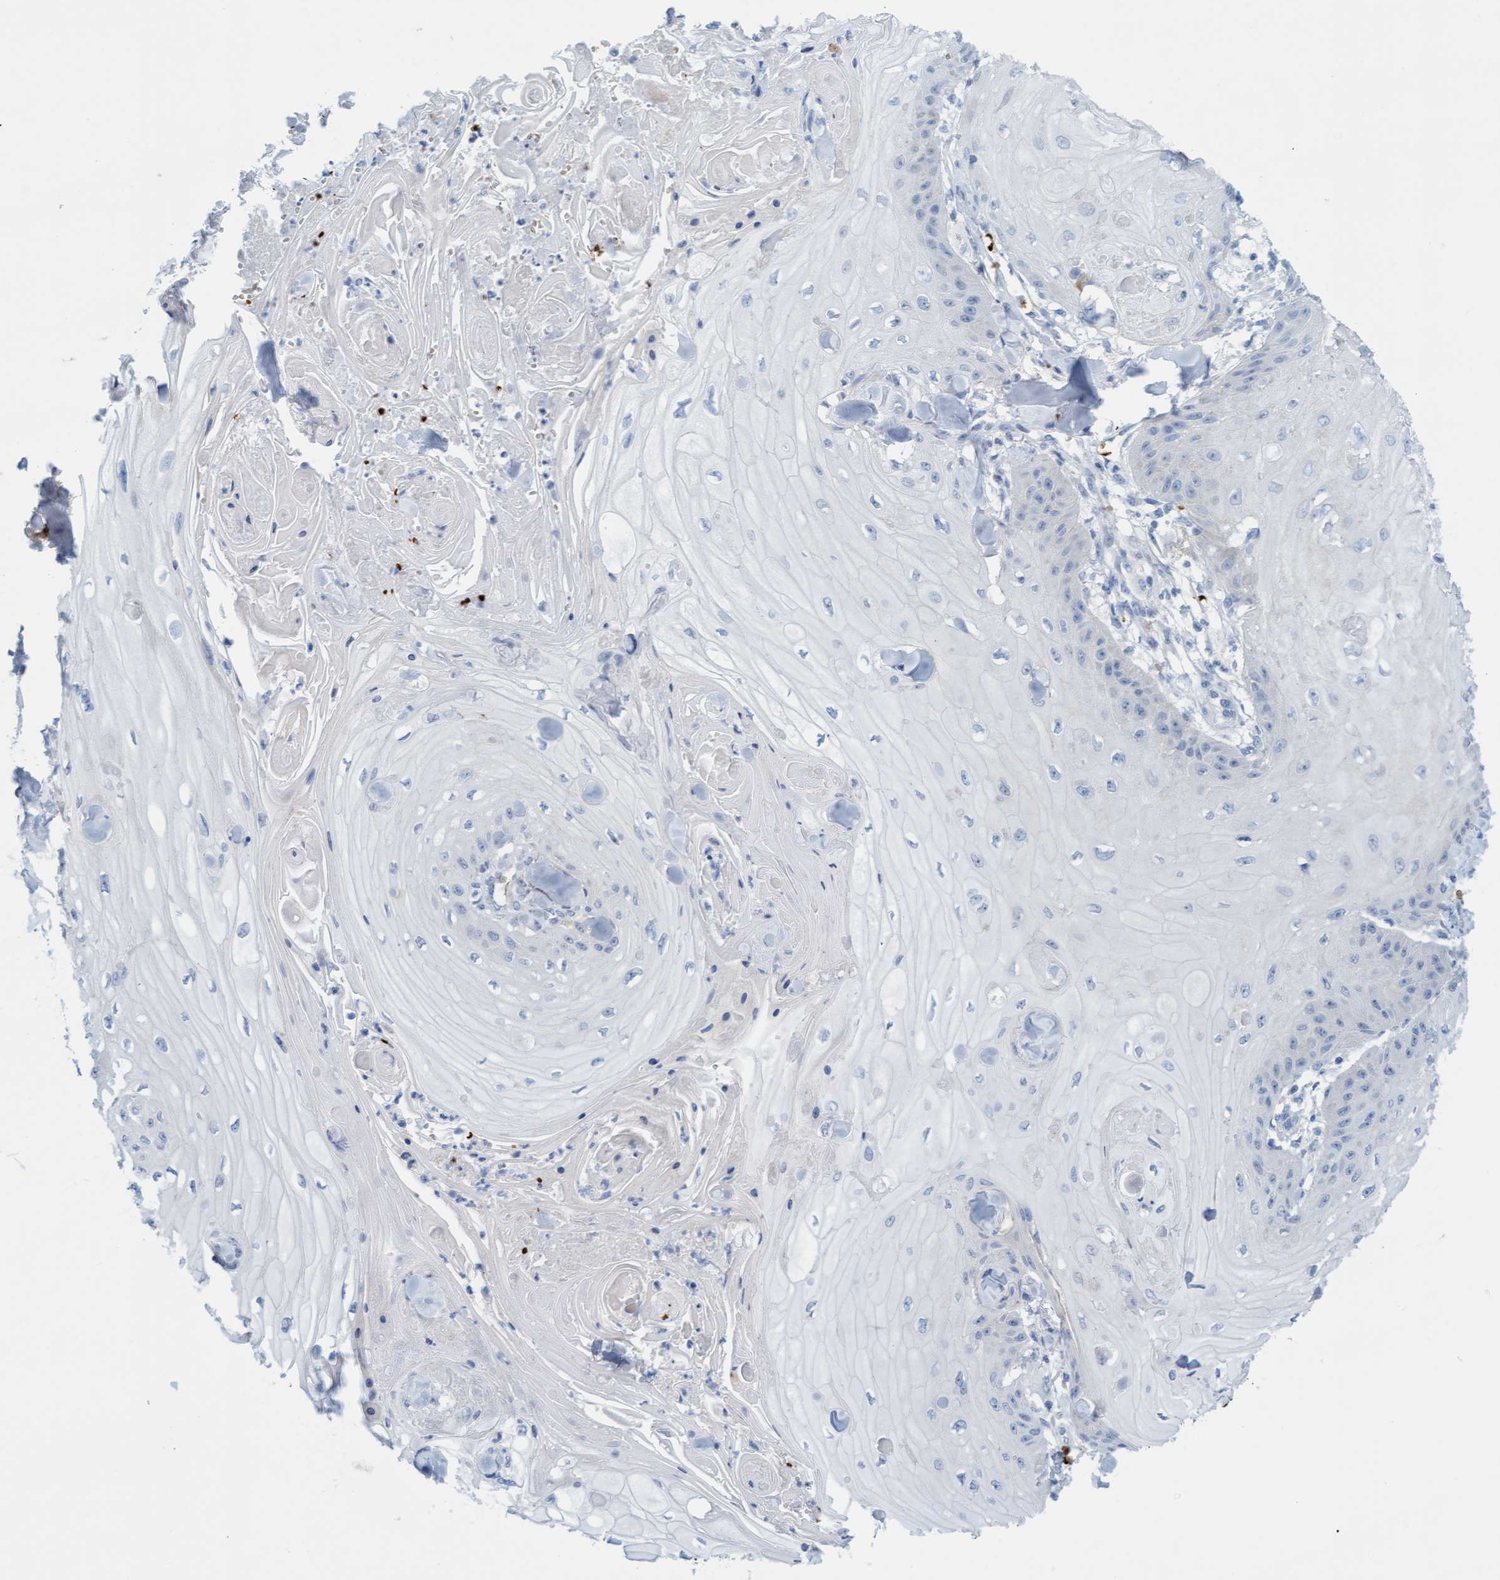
{"staining": {"intensity": "negative", "quantity": "none", "location": "none"}, "tissue": "skin cancer", "cell_type": "Tumor cells", "image_type": "cancer", "snomed": [{"axis": "morphology", "description": "Squamous cell carcinoma, NOS"}, {"axis": "topography", "description": "Skin"}], "caption": "Skin cancer was stained to show a protein in brown. There is no significant positivity in tumor cells.", "gene": "P2RX5", "patient": {"sex": "male", "age": 74}}